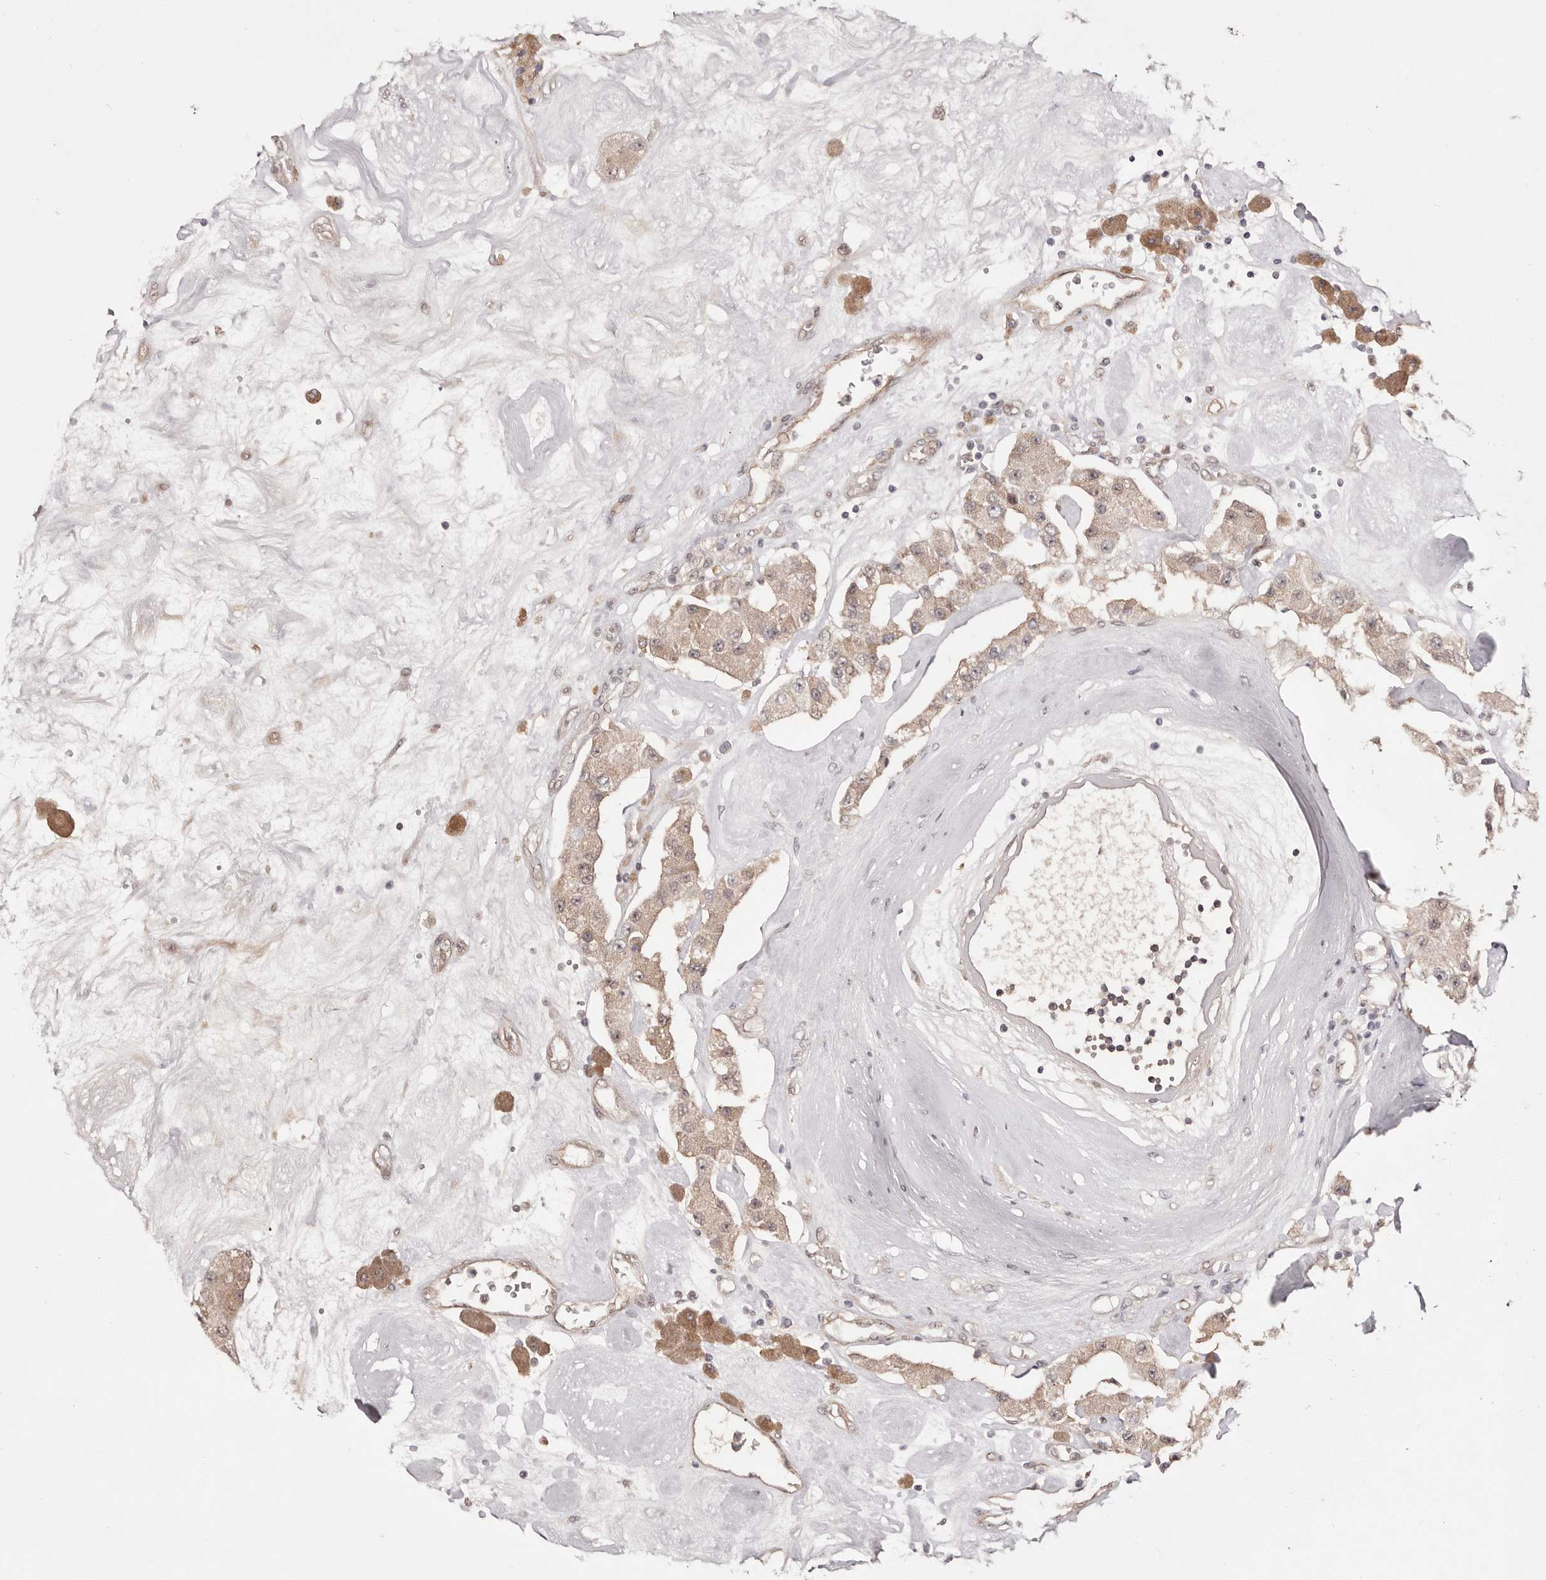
{"staining": {"intensity": "weak", "quantity": ">75%", "location": "cytoplasmic/membranous"}, "tissue": "carcinoid", "cell_type": "Tumor cells", "image_type": "cancer", "snomed": [{"axis": "morphology", "description": "Carcinoid, malignant, NOS"}, {"axis": "topography", "description": "Pancreas"}], "caption": "This is a photomicrograph of immunohistochemistry (IHC) staining of carcinoid, which shows weak expression in the cytoplasmic/membranous of tumor cells.", "gene": "EGR3", "patient": {"sex": "male", "age": 41}}